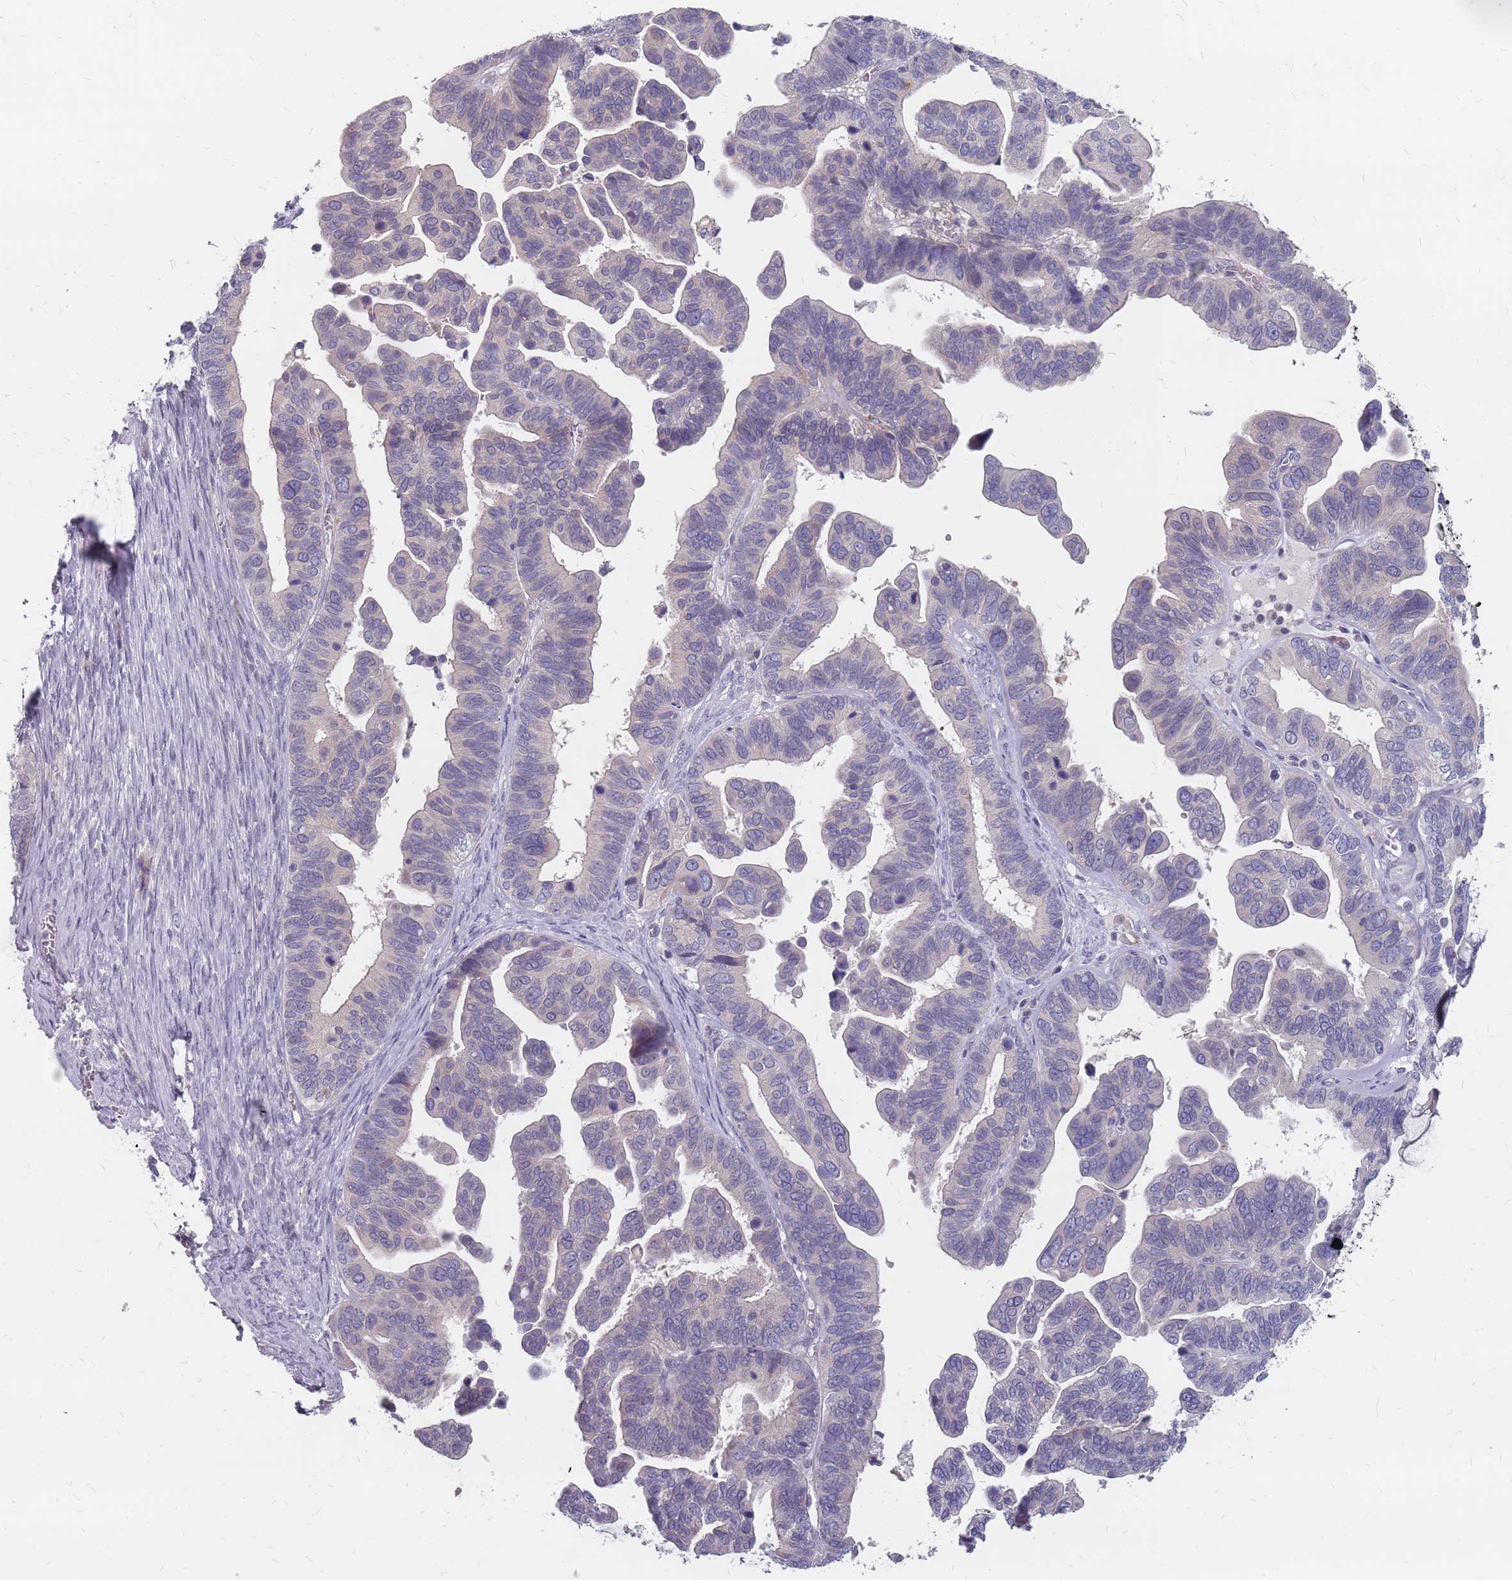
{"staining": {"intensity": "negative", "quantity": "none", "location": "none"}, "tissue": "ovarian cancer", "cell_type": "Tumor cells", "image_type": "cancer", "snomed": [{"axis": "morphology", "description": "Cystadenocarcinoma, serous, NOS"}, {"axis": "topography", "description": "Ovary"}], "caption": "A high-resolution micrograph shows immunohistochemistry (IHC) staining of ovarian serous cystadenocarcinoma, which shows no significant positivity in tumor cells.", "gene": "CMTR2", "patient": {"sex": "female", "age": 56}}